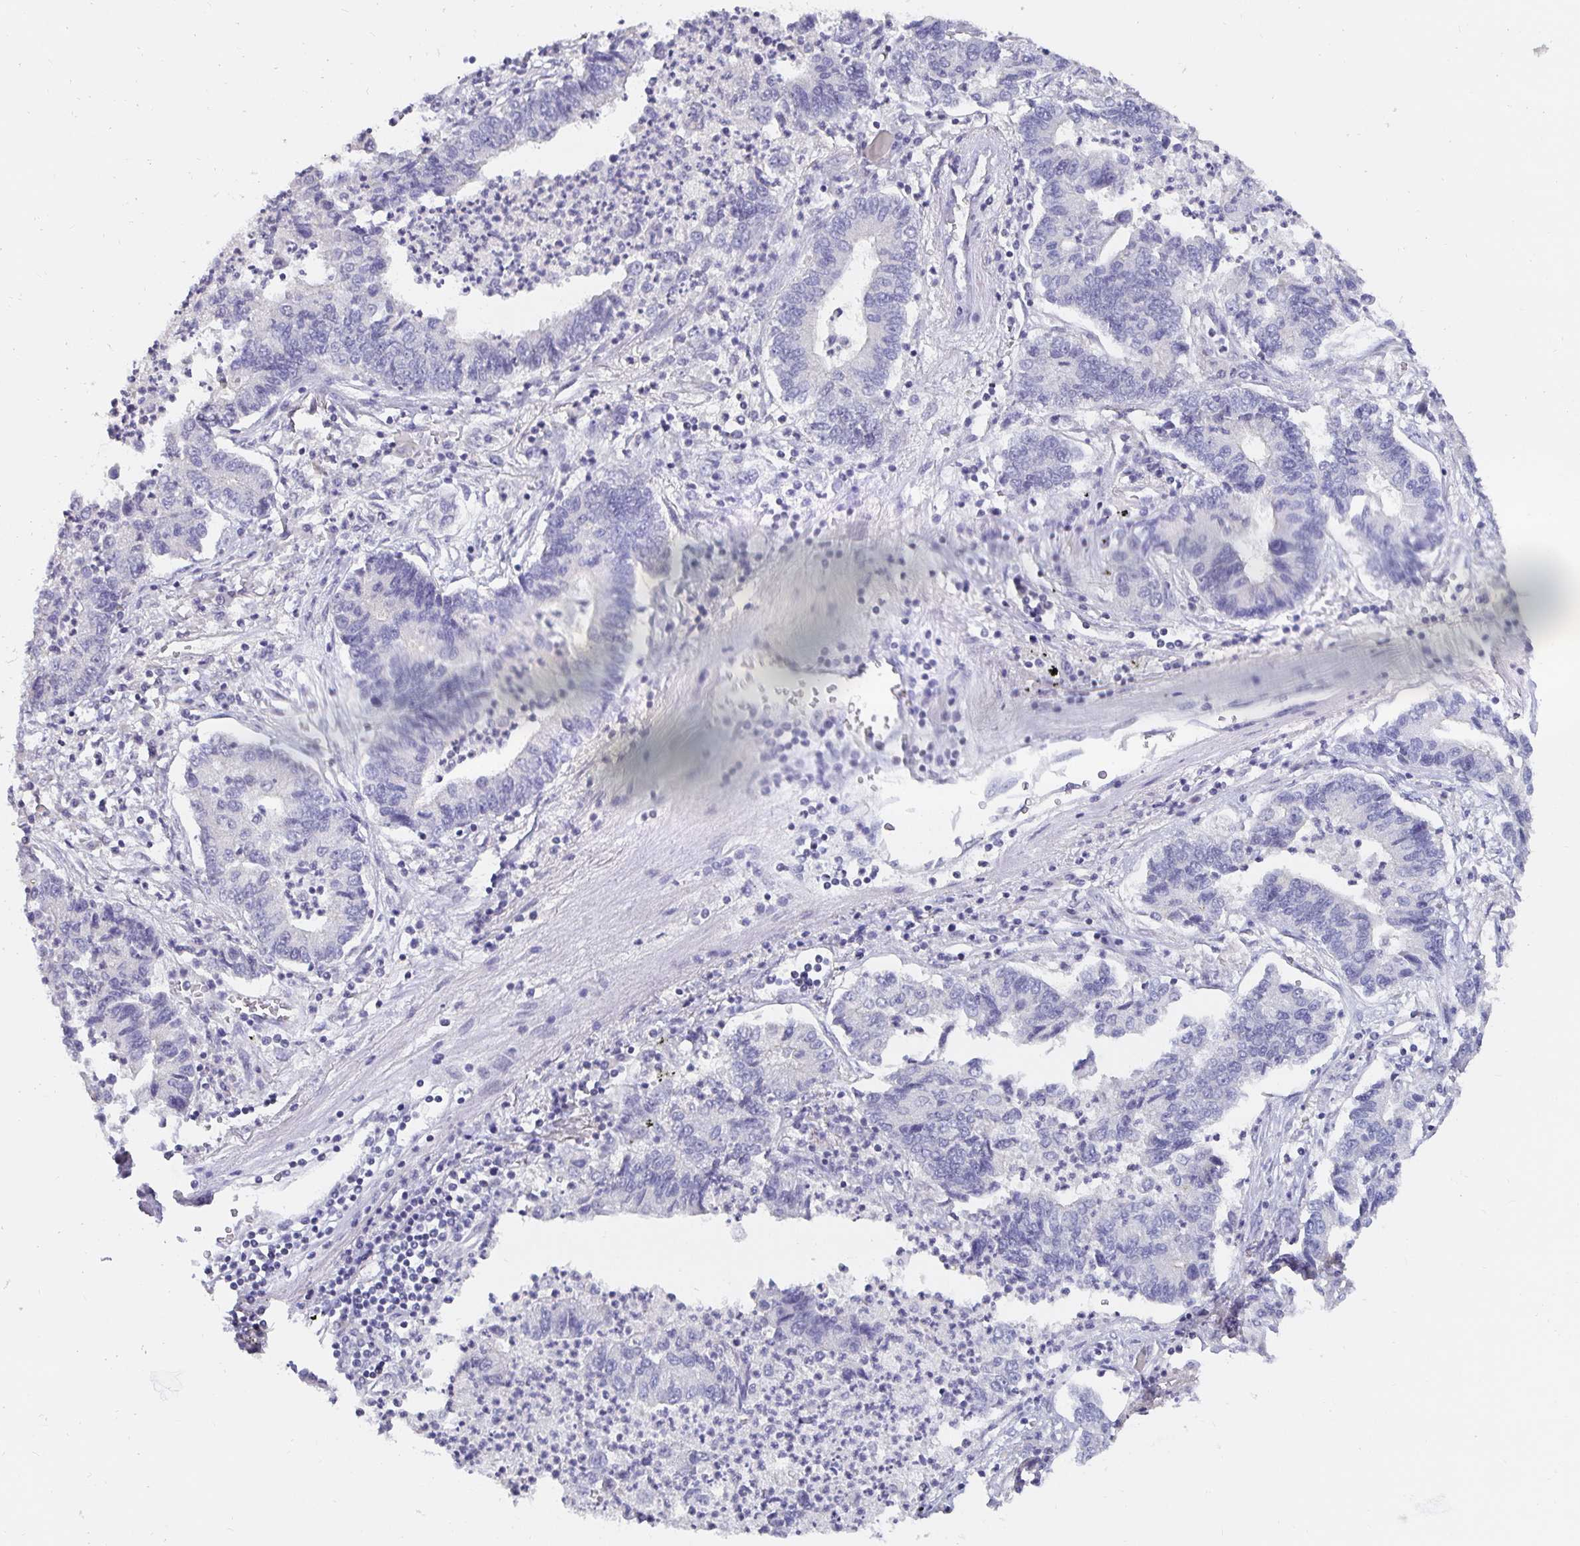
{"staining": {"intensity": "negative", "quantity": "none", "location": "none"}, "tissue": "lung cancer", "cell_type": "Tumor cells", "image_type": "cancer", "snomed": [{"axis": "morphology", "description": "Adenocarcinoma, NOS"}, {"axis": "topography", "description": "Lung"}], "caption": "This is an immunohistochemistry (IHC) histopathology image of lung adenocarcinoma. There is no staining in tumor cells.", "gene": "PDX1", "patient": {"sex": "female", "age": 57}}